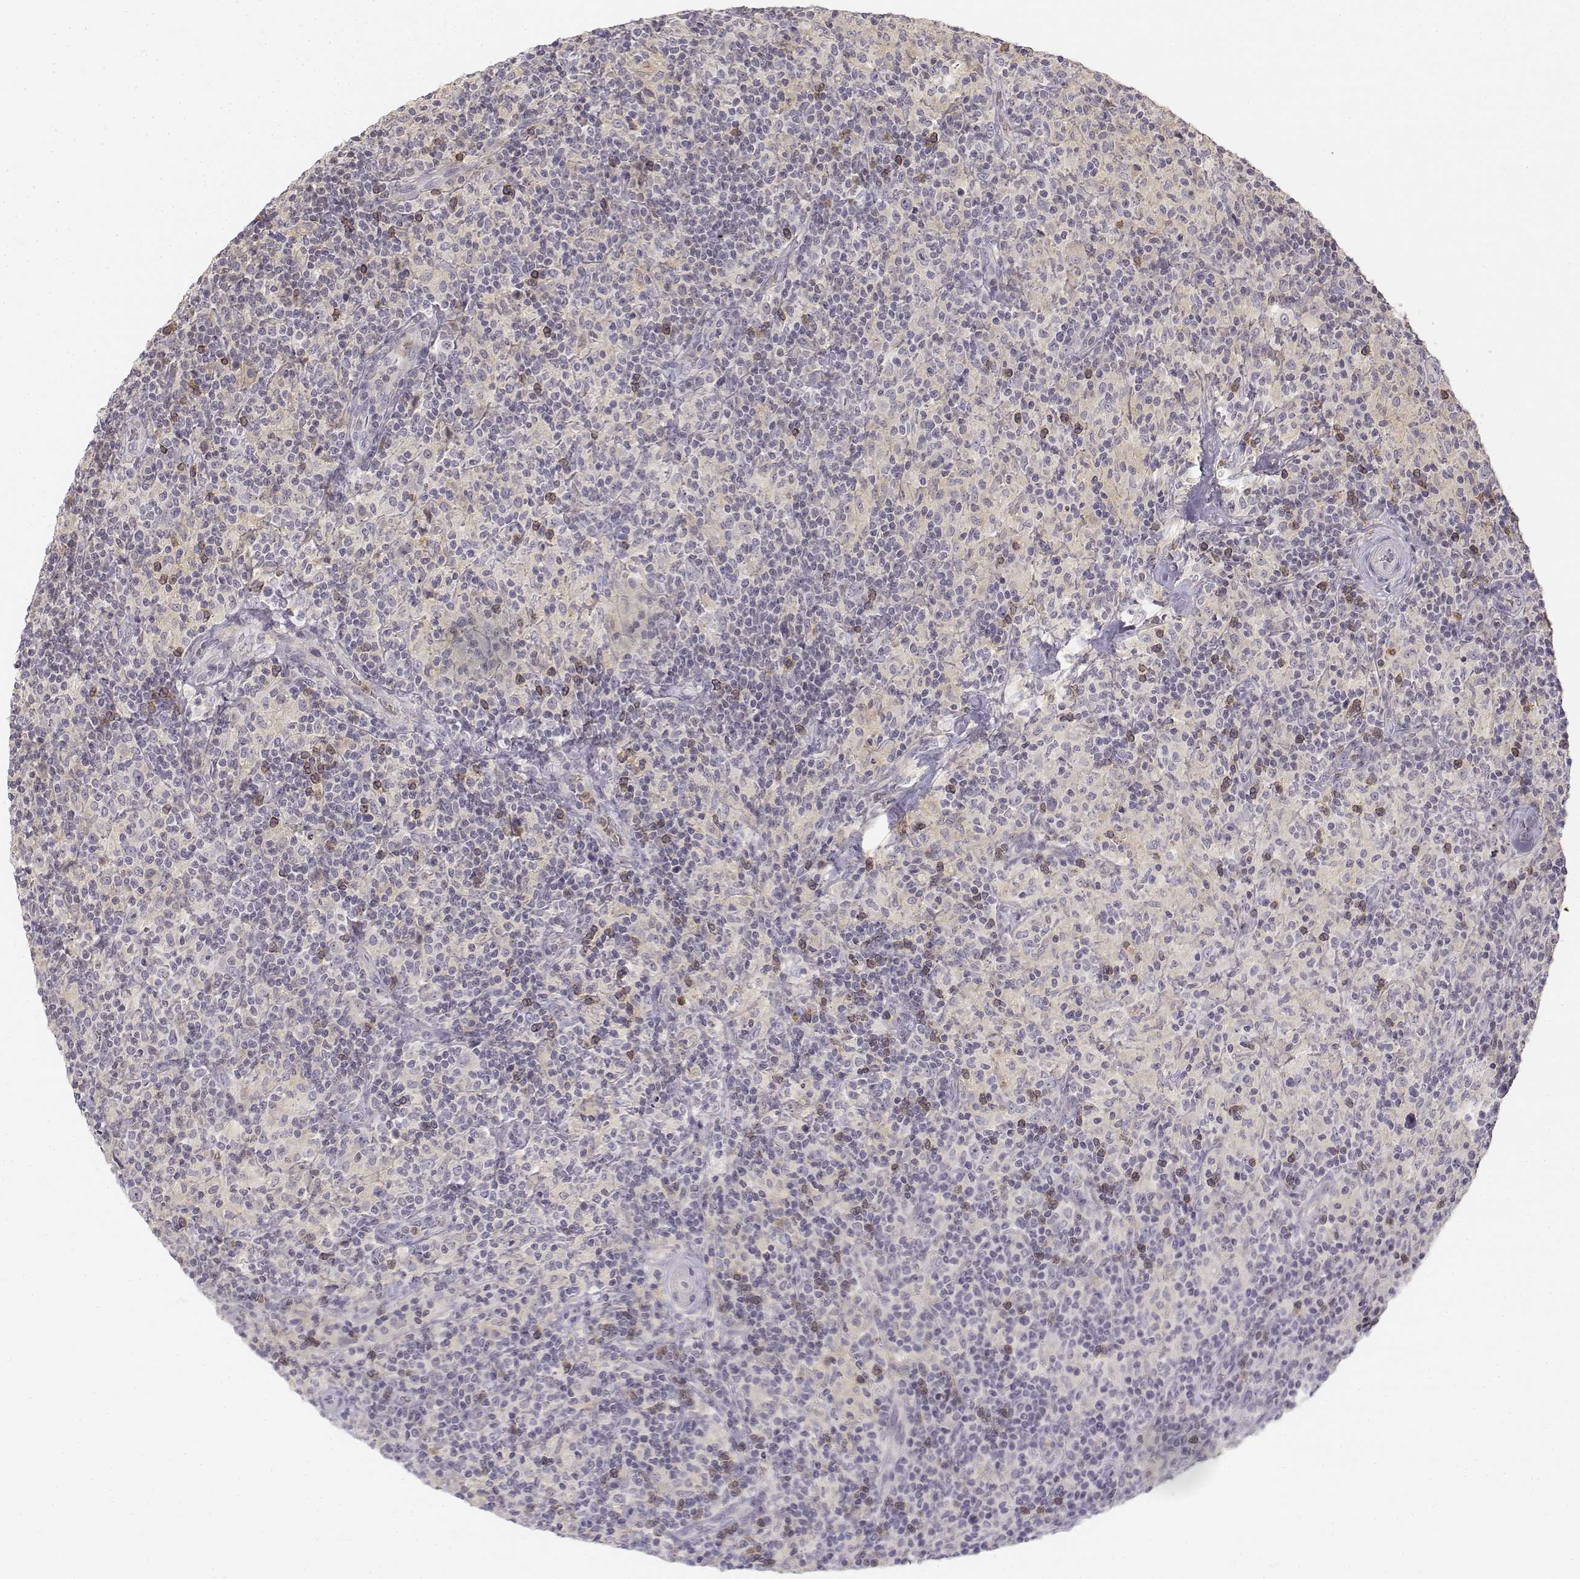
{"staining": {"intensity": "negative", "quantity": "none", "location": "none"}, "tissue": "lymphoma", "cell_type": "Tumor cells", "image_type": "cancer", "snomed": [{"axis": "morphology", "description": "Hodgkin's disease, NOS"}, {"axis": "topography", "description": "Lymph node"}], "caption": "This is an IHC image of lymphoma. There is no staining in tumor cells.", "gene": "GLIPR1L2", "patient": {"sex": "male", "age": 70}}